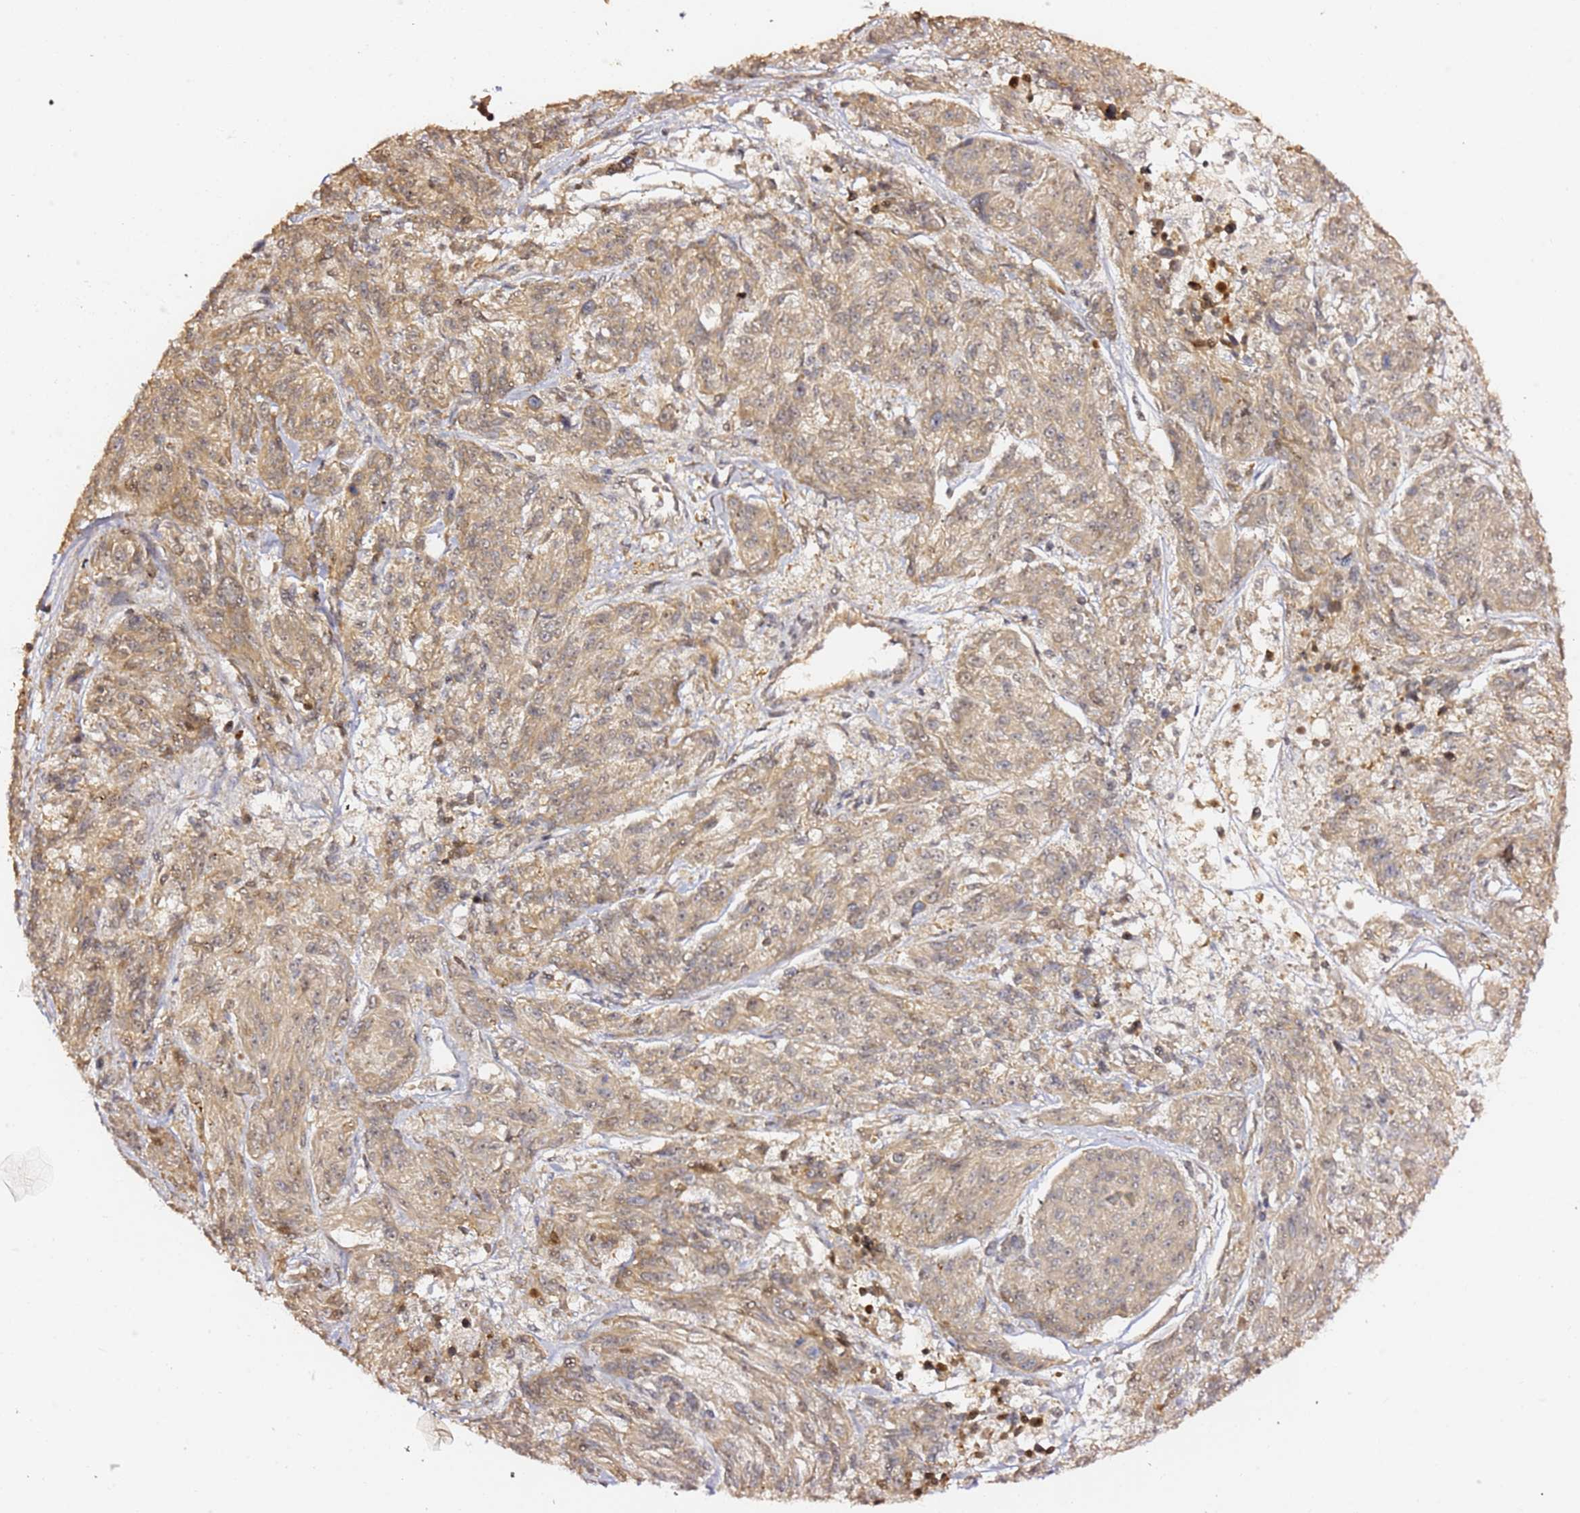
{"staining": {"intensity": "weak", "quantity": "25%-75%", "location": "cytoplasmic/membranous"}, "tissue": "melanoma", "cell_type": "Tumor cells", "image_type": "cancer", "snomed": [{"axis": "morphology", "description": "Malignant melanoma, NOS"}, {"axis": "topography", "description": "Skin"}], "caption": "Melanoma stained with immunohistochemistry demonstrates weak cytoplasmic/membranous expression in approximately 25%-75% of tumor cells.", "gene": "OR5V1", "patient": {"sex": "male", "age": 53}}